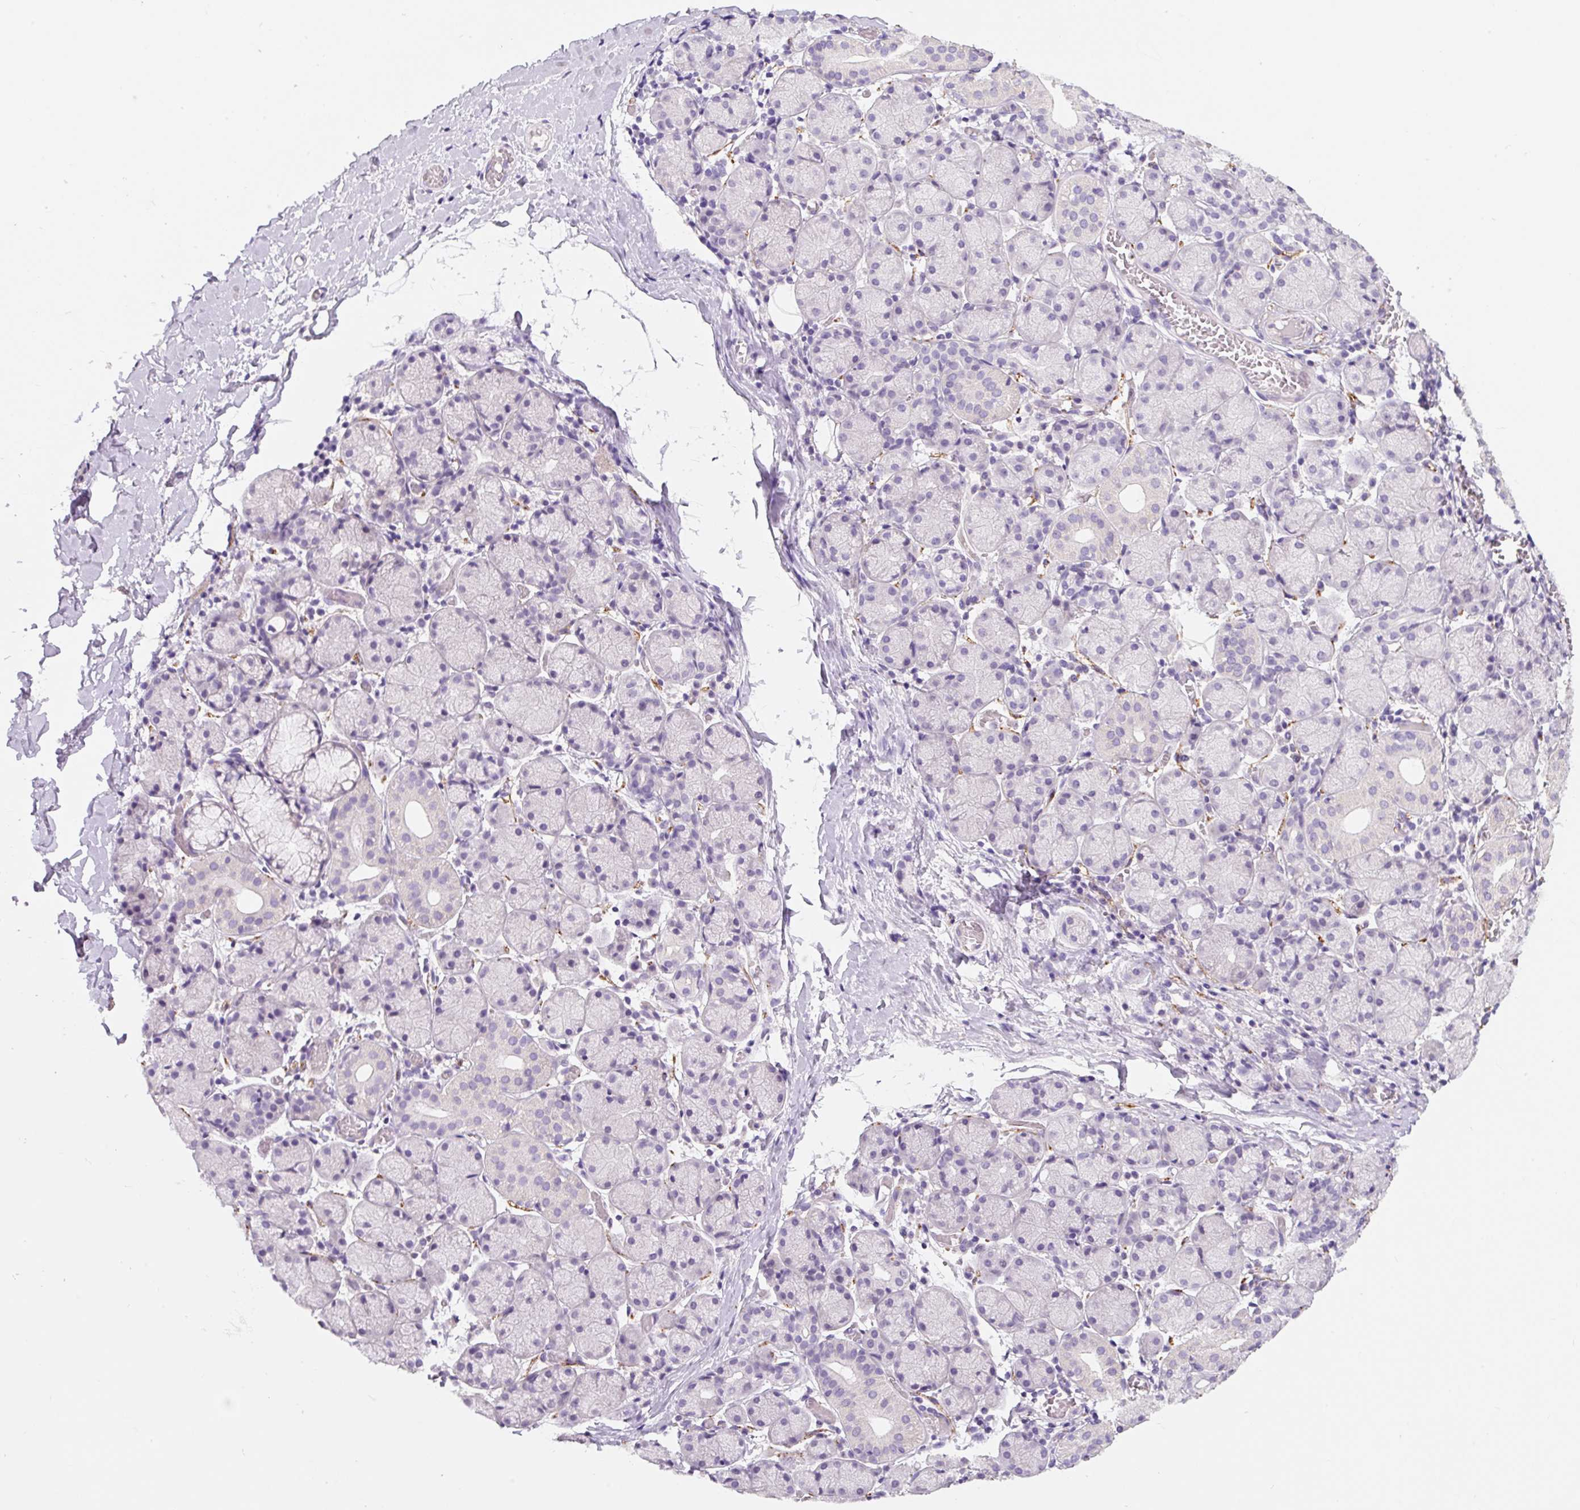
{"staining": {"intensity": "negative", "quantity": "none", "location": "none"}, "tissue": "salivary gland", "cell_type": "Glandular cells", "image_type": "normal", "snomed": [{"axis": "morphology", "description": "Normal tissue, NOS"}, {"axis": "topography", "description": "Salivary gland"}], "caption": "A high-resolution photomicrograph shows IHC staining of unremarkable salivary gland, which shows no significant staining in glandular cells. (Stains: DAB (3,3'-diaminobenzidine) immunohistochemistry with hematoxylin counter stain, Microscopy: brightfield microscopy at high magnification).", "gene": "SYP", "patient": {"sex": "female", "age": 24}}